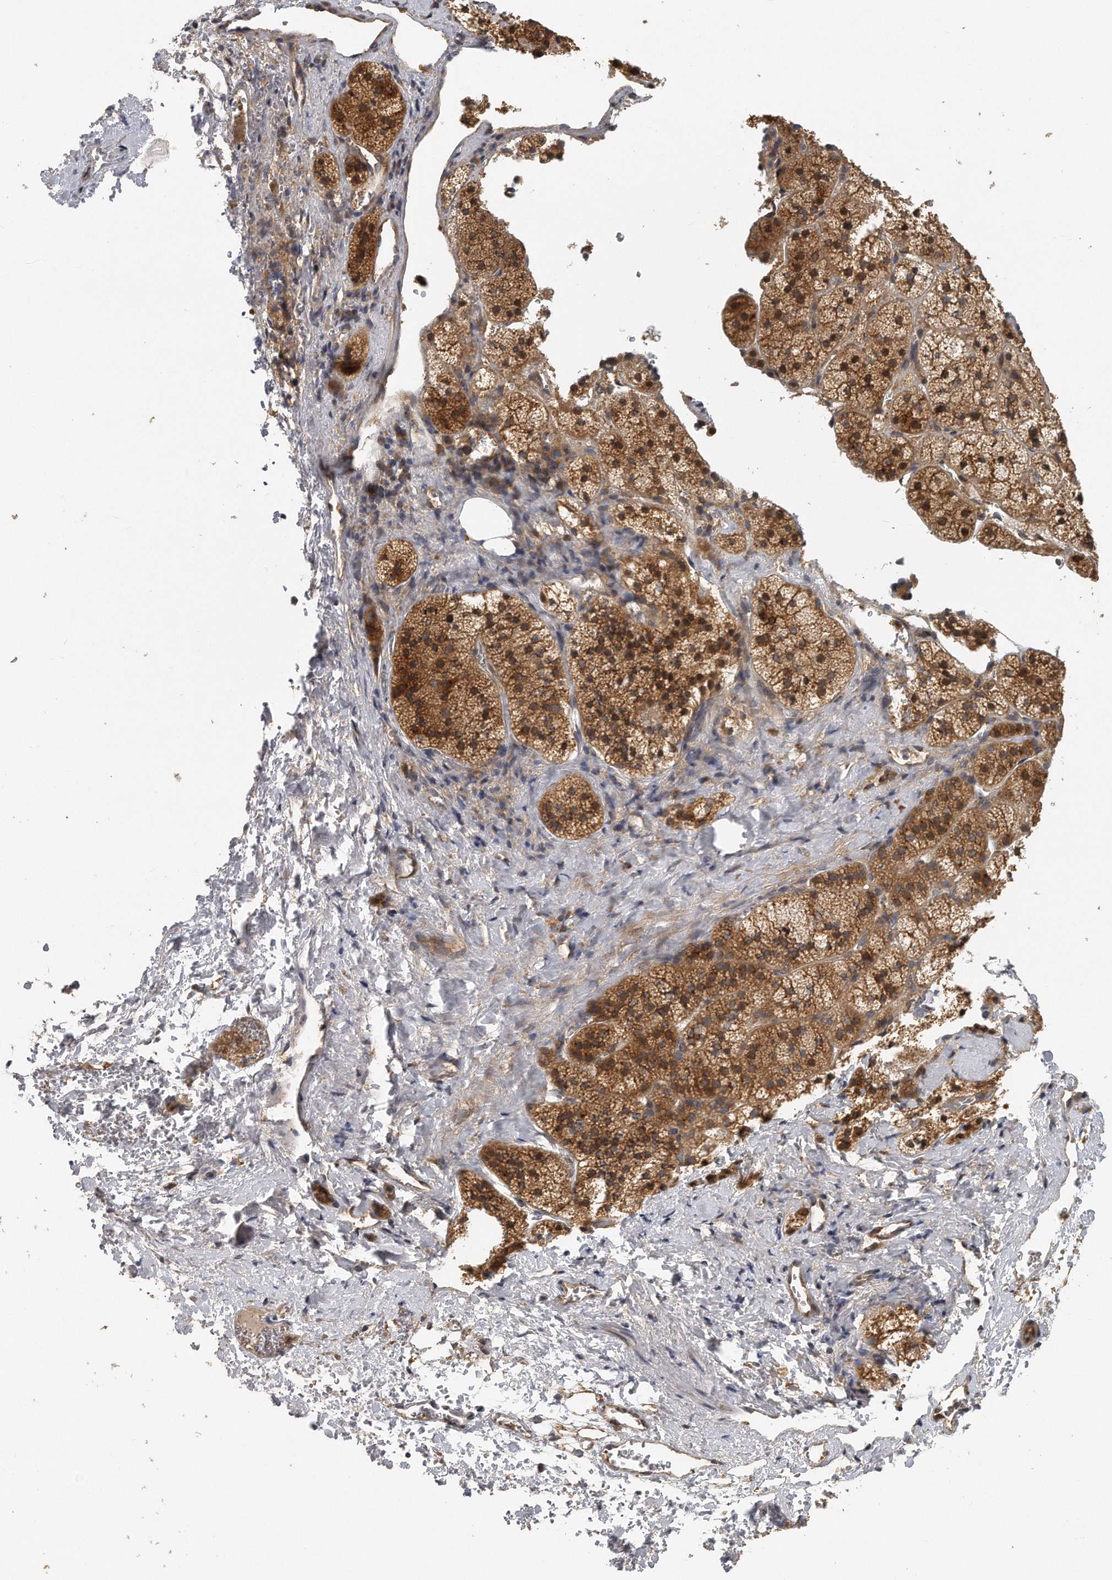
{"staining": {"intensity": "moderate", "quantity": ">75%", "location": "cytoplasmic/membranous,nuclear"}, "tissue": "adrenal gland", "cell_type": "Glandular cells", "image_type": "normal", "snomed": [{"axis": "morphology", "description": "Normal tissue, NOS"}, {"axis": "topography", "description": "Adrenal gland"}], "caption": "Immunohistochemistry (DAB (3,3'-diaminobenzidine)) staining of normal adrenal gland shows moderate cytoplasmic/membranous,nuclear protein positivity in about >75% of glandular cells.", "gene": "EIF3I", "patient": {"sex": "female", "age": 44}}